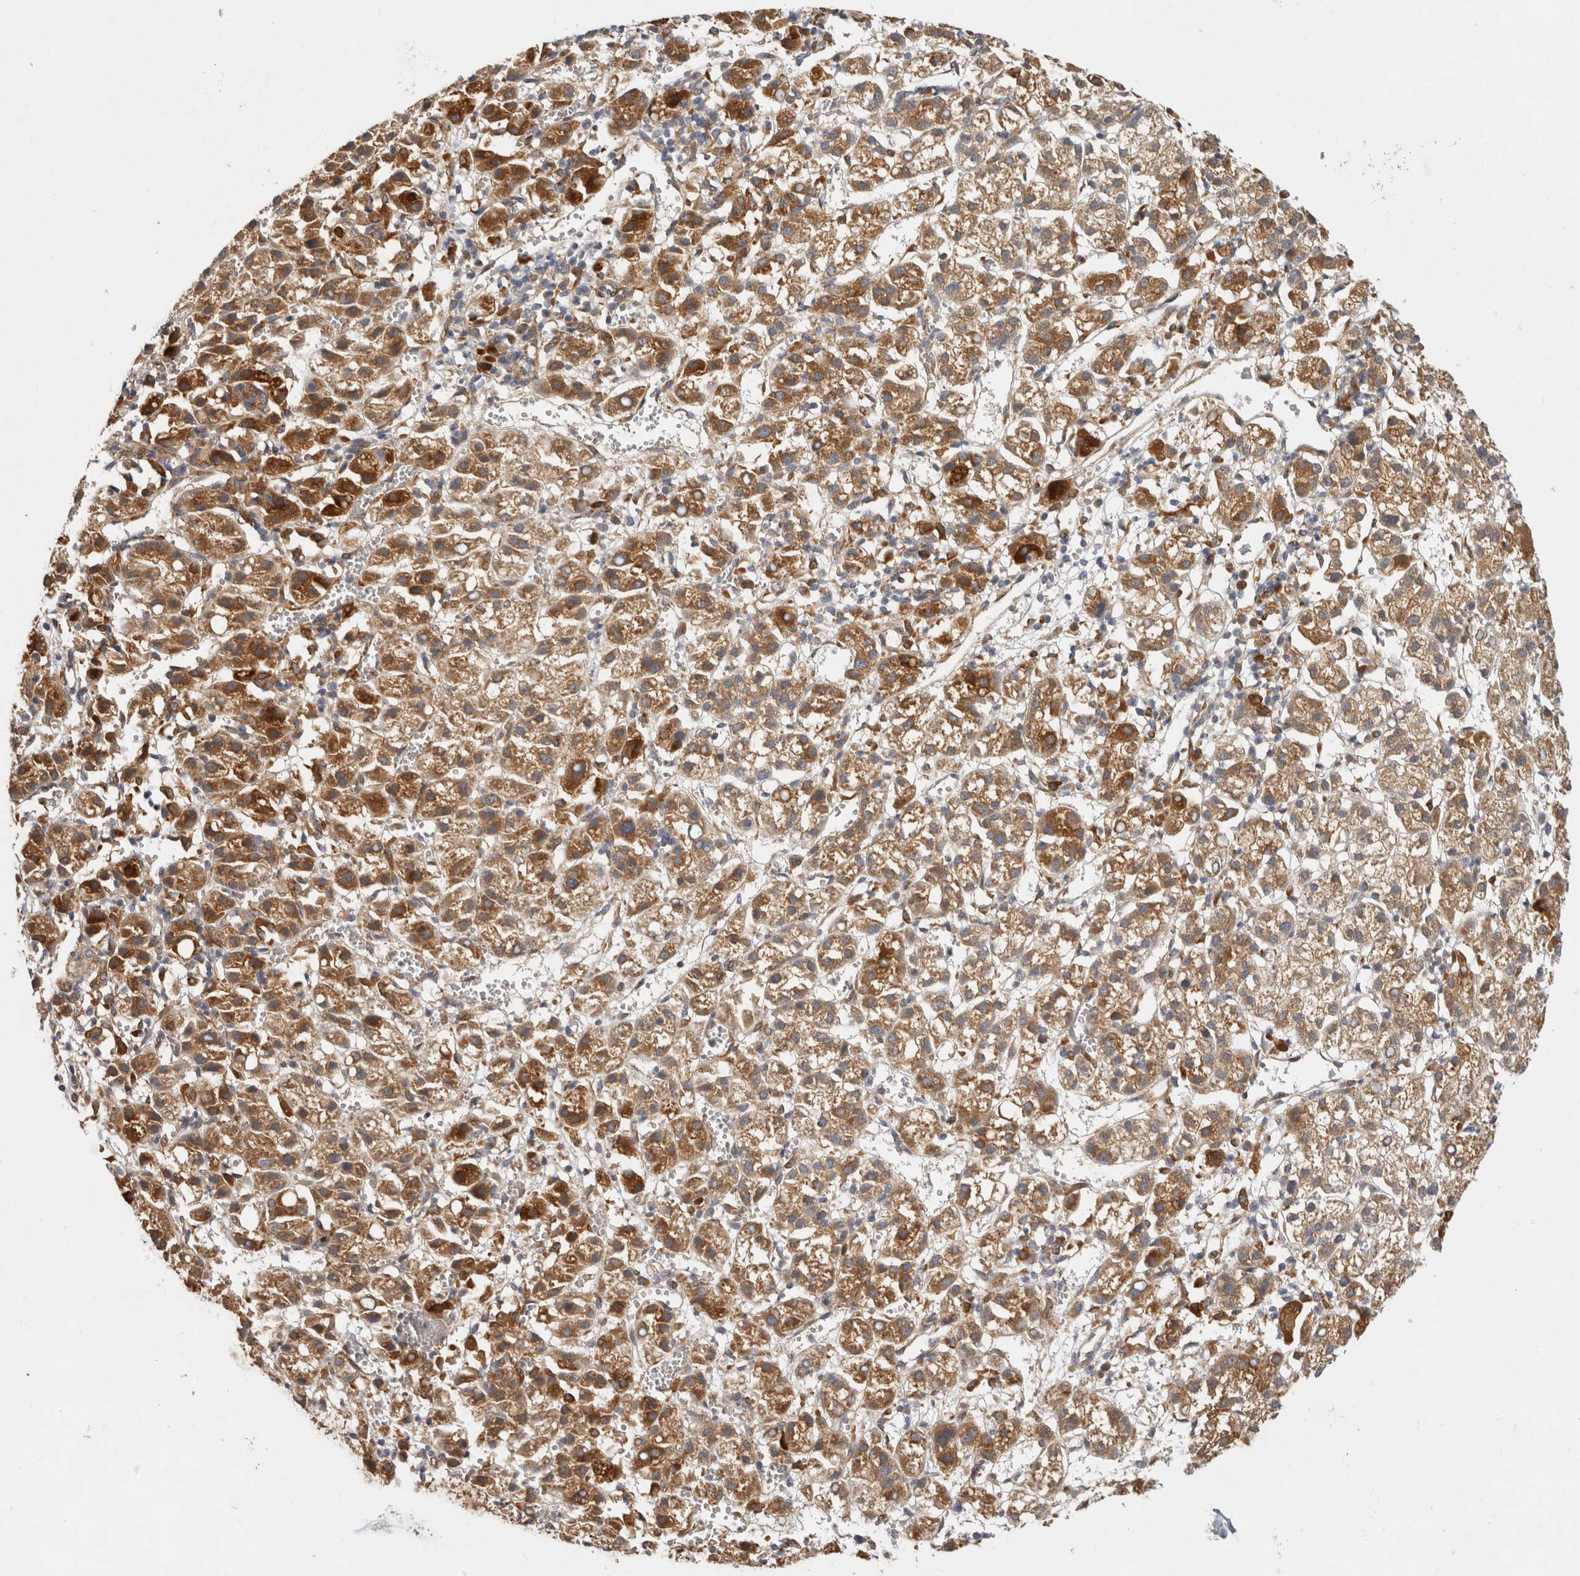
{"staining": {"intensity": "moderate", "quantity": ">75%", "location": "cytoplasmic/membranous"}, "tissue": "liver cancer", "cell_type": "Tumor cells", "image_type": "cancer", "snomed": [{"axis": "morphology", "description": "Carcinoma, Hepatocellular, NOS"}, {"axis": "topography", "description": "Liver"}], "caption": "Liver cancer stained for a protein exhibits moderate cytoplasmic/membranous positivity in tumor cells.", "gene": "APOL2", "patient": {"sex": "female", "age": 58}}